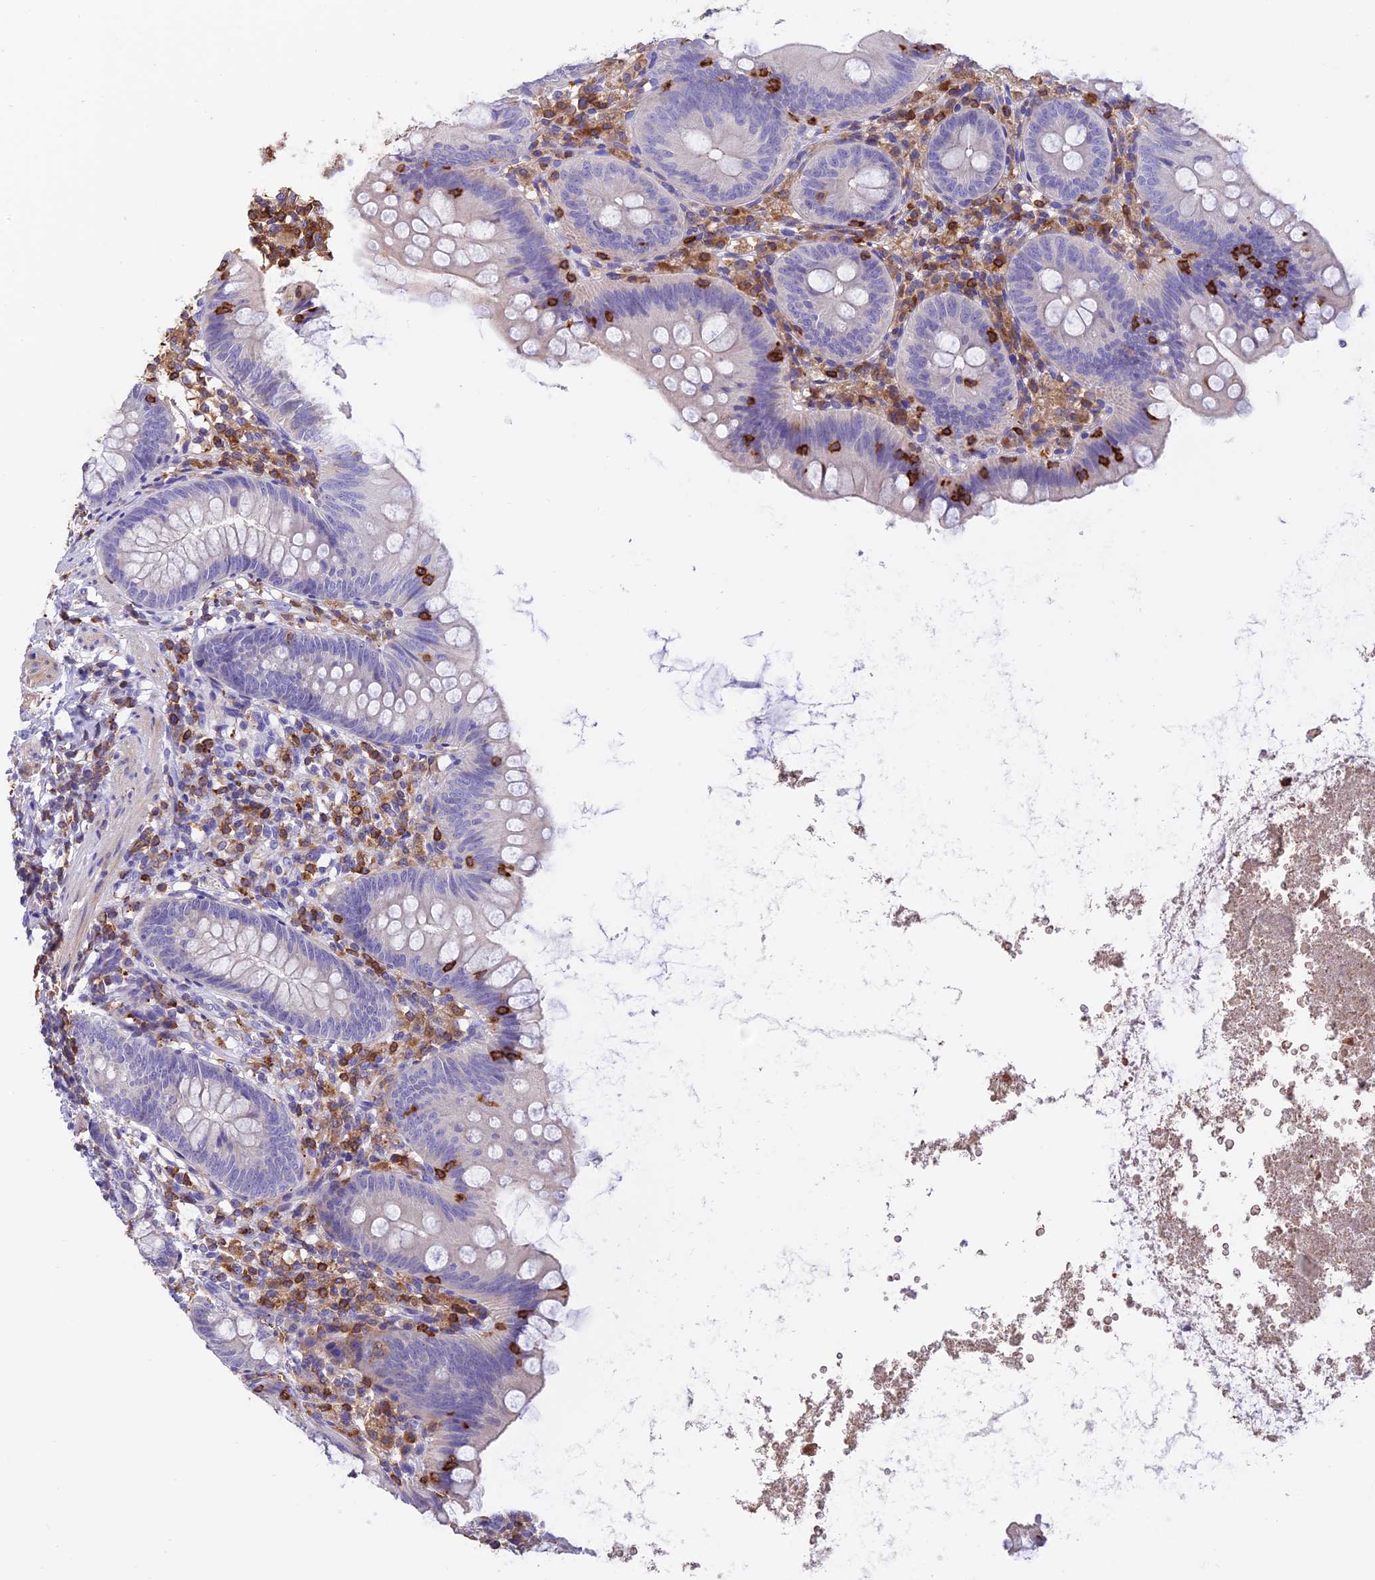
{"staining": {"intensity": "negative", "quantity": "none", "location": "none"}, "tissue": "appendix", "cell_type": "Glandular cells", "image_type": "normal", "snomed": [{"axis": "morphology", "description": "Normal tissue, NOS"}, {"axis": "topography", "description": "Appendix"}], "caption": "This is an immunohistochemistry image of benign human appendix. There is no expression in glandular cells.", "gene": "LPXN", "patient": {"sex": "female", "age": 62}}